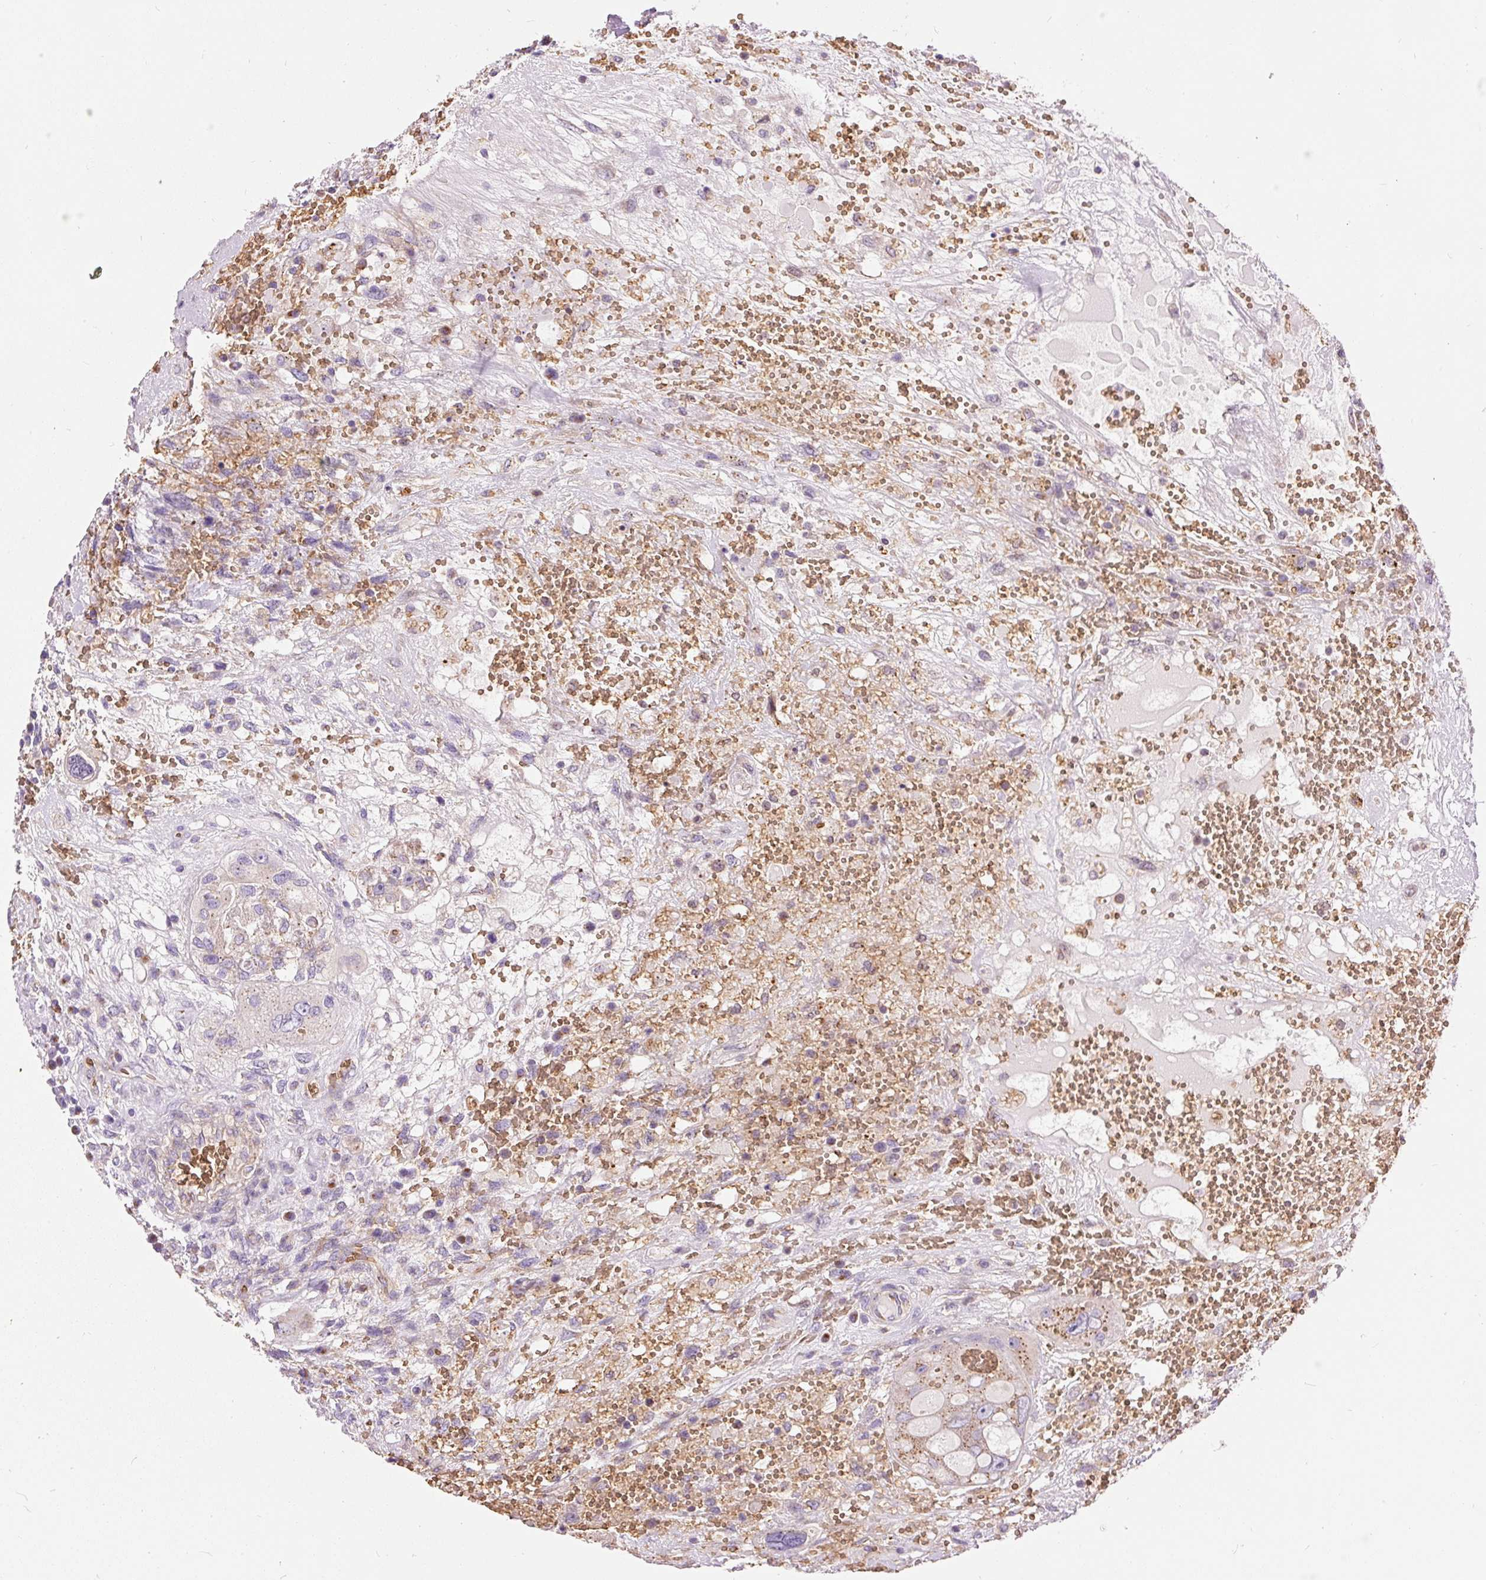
{"staining": {"intensity": "moderate", "quantity": "<25%", "location": "cytoplasmic/membranous"}, "tissue": "testis cancer", "cell_type": "Tumor cells", "image_type": "cancer", "snomed": [{"axis": "morphology", "description": "Carcinoma, Embryonal, NOS"}, {"axis": "topography", "description": "Testis"}], "caption": "Immunohistochemical staining of testis cancer reveals low levels of moderate cytoplasmic/membranous protein expression in about <25% of tumor cells.", "gene": "PRRC2A", "patient": {"sex": "male", "age": 26}}